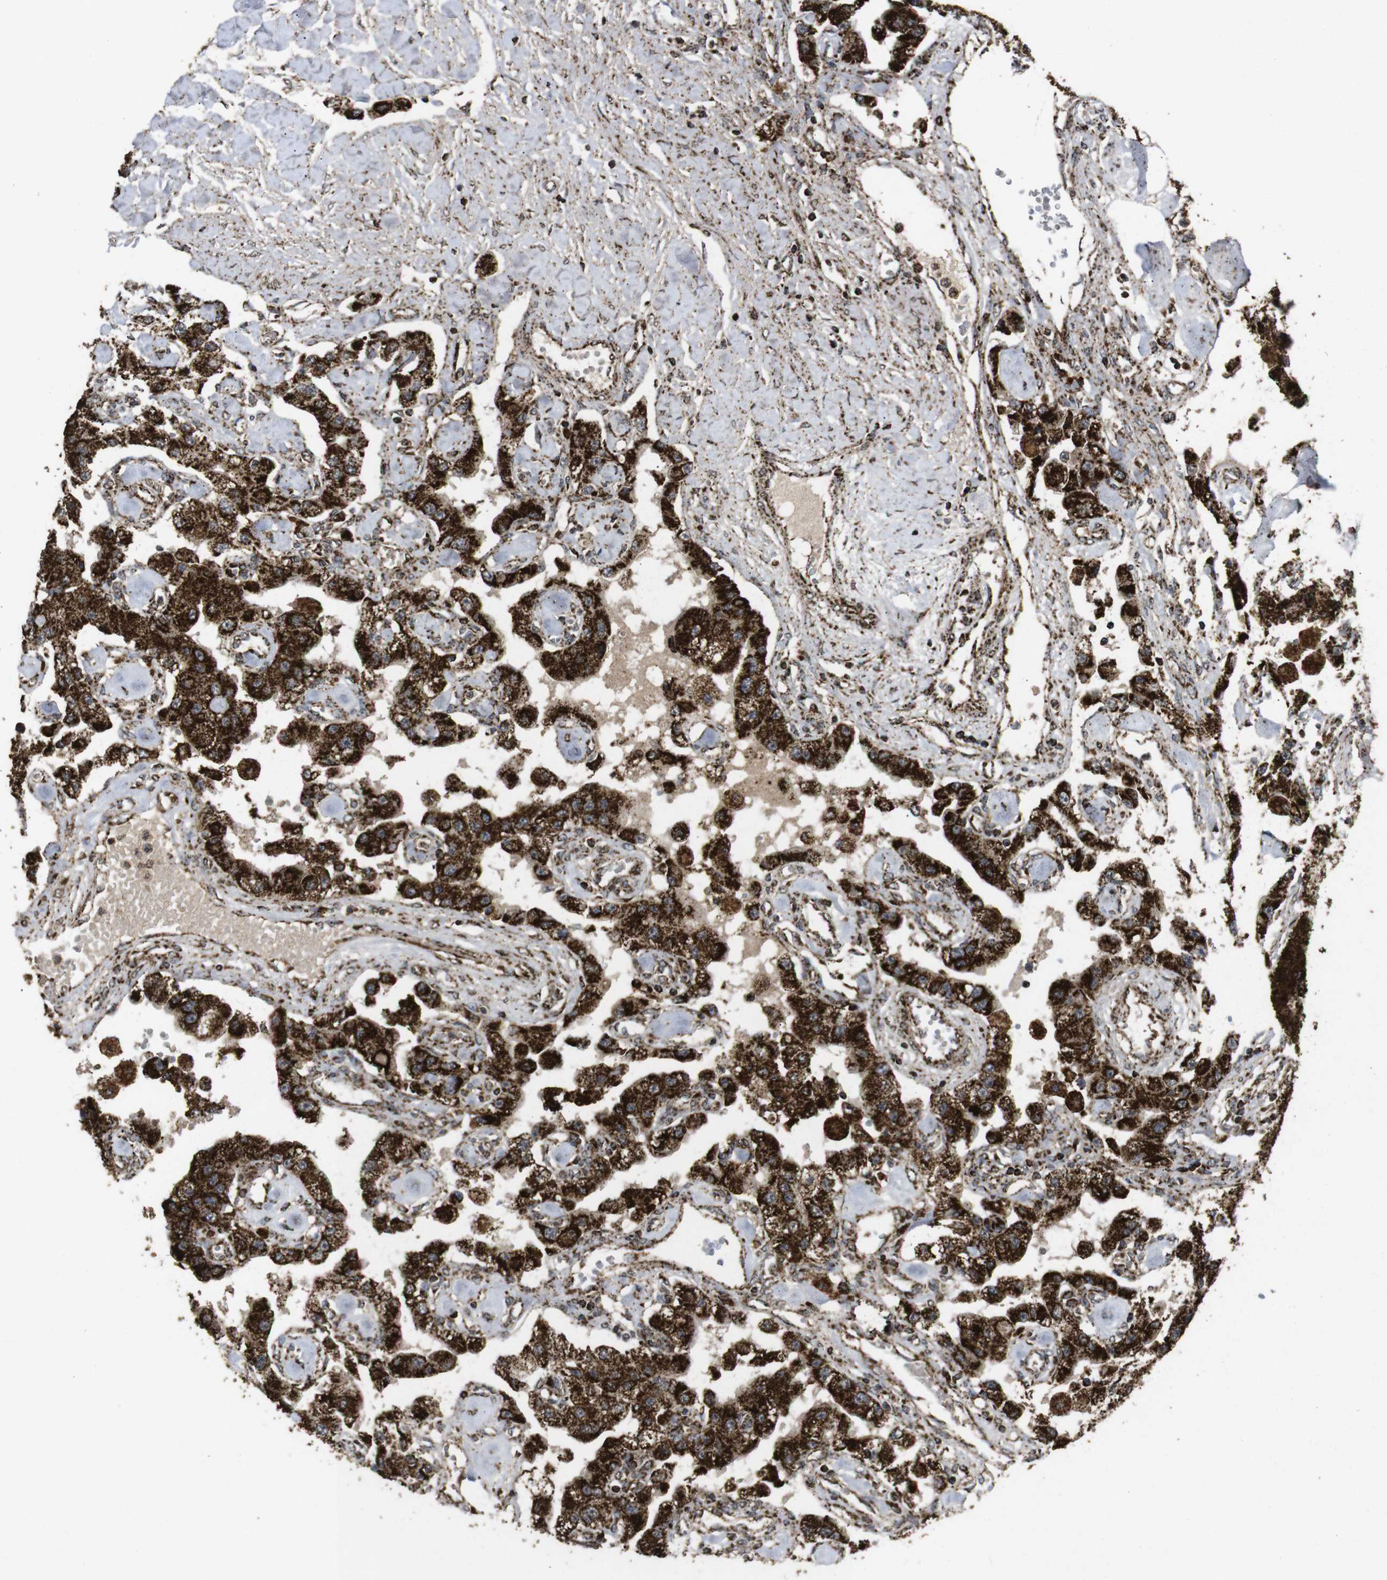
{"staining": {"intensity": "strong", "quantity": ">75%", "location": "cytoplasmic/membranous"}, "tissue": "carcinoid", "cell_type": "Tumor cells", "image_type": "cancer", "snomed": [{"axis": "morphology", "description": "Carcinoid, malignant, NOS"}, {"axis": "topography", "description": "Pancreas"}], "caption": "Carcinoid stained for a protein (brown) reveals strong cytoplasmic/membranous positive positivity in about >75% of tumor cells.", "gene": "ATP5F1A", "patient": {"sex": "male", "age": 41}}